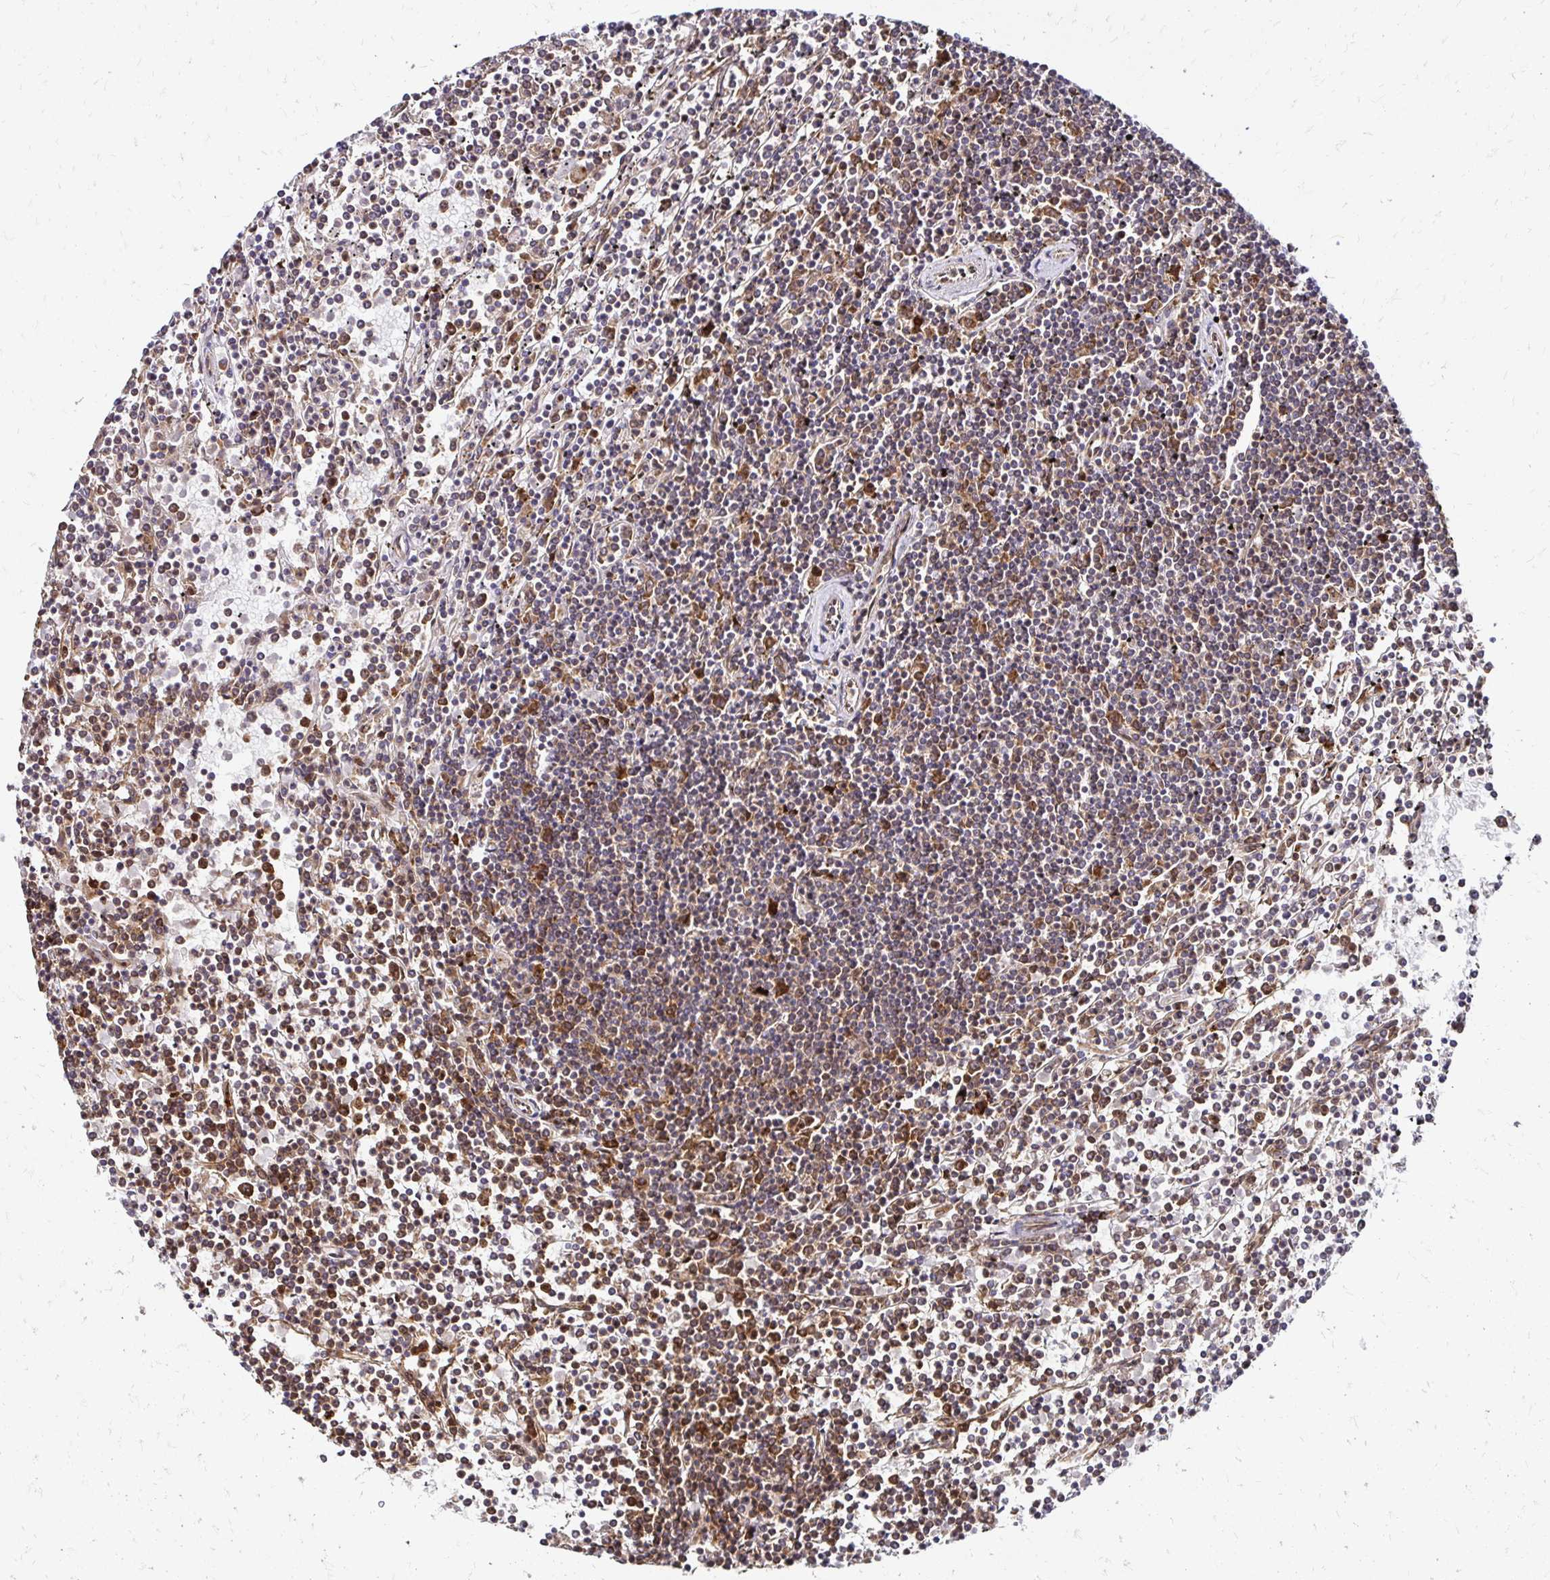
{"staining": {"intensity": "moderate", "quantity": "<25%", "location": "cytoplasmic/membranous"}, "tissue": "lymphoma", "cell_type": "Tumor cells", "image_type": "cancer", "snomed": [{"axis": "morphology", "description": "Malignant lymphoma, non-Hodgkin's type, Low grade"}, {"axis": "topography", "description": "Spleen"}], "caption": "An immunohistochemistry image of tumor tissue is shown. Protein staining in brown labels moderate cytoplasmic/membranous positivity in lymphoma within tumor cells.", "gene": "ZW10", "patient": {"sex": "female", "age": 19}}